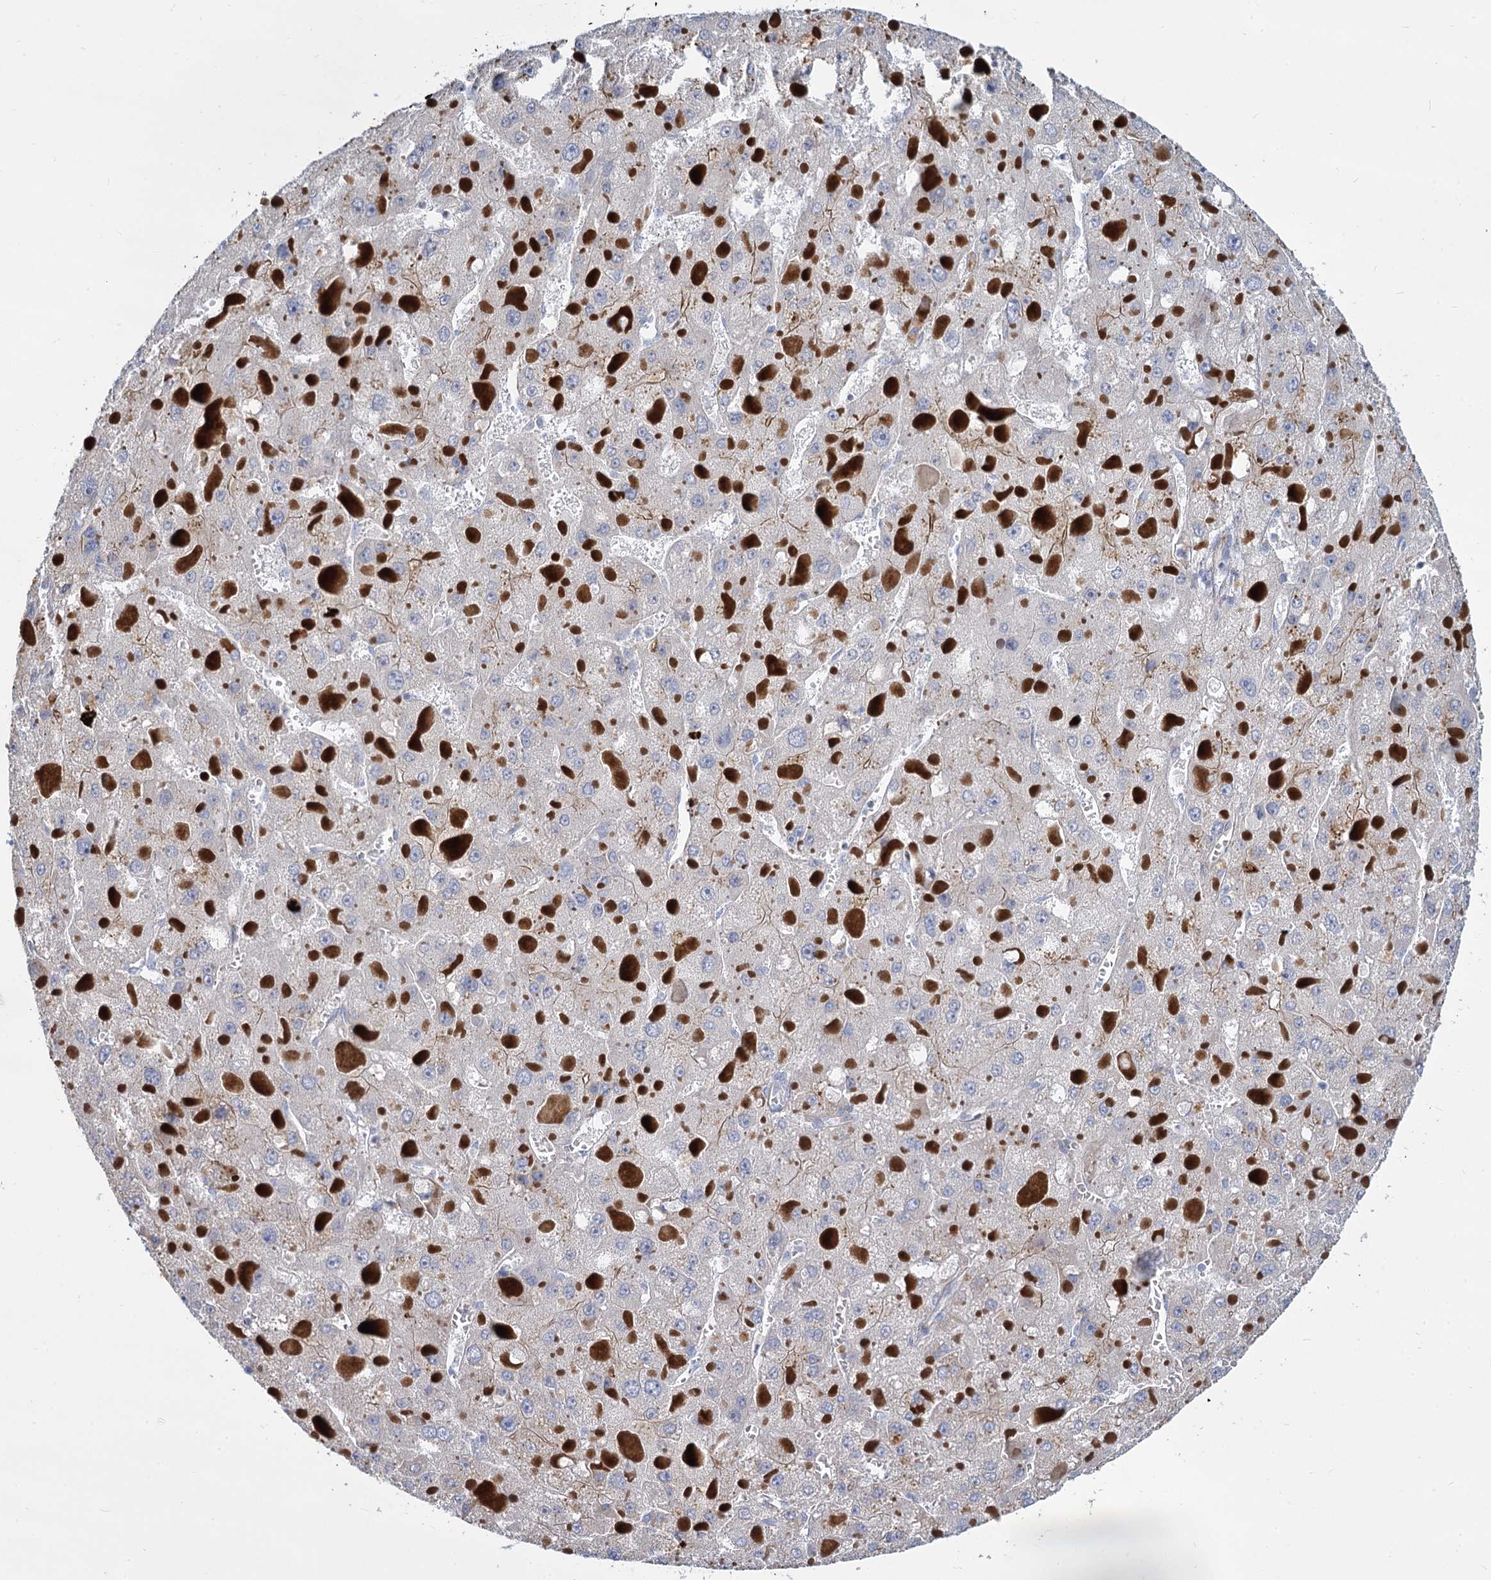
{"staining": {"intensity": "negative", "quantity": "none", "location": "none"}, "tissue": "liver cancer", "cell_type": "Tumor cells", "image_type": "cancer", "snomed": [{"axis": "morphology", "description": "Carcinoma, Hepatocellular, NOS"}, {"axis": "topography", "description": "Liver"}], "caption": "Tumor cells show no significant positivity in liver cancer.", "gene": "TRIM77", "patient": {"sex": "female", "age": 73}}